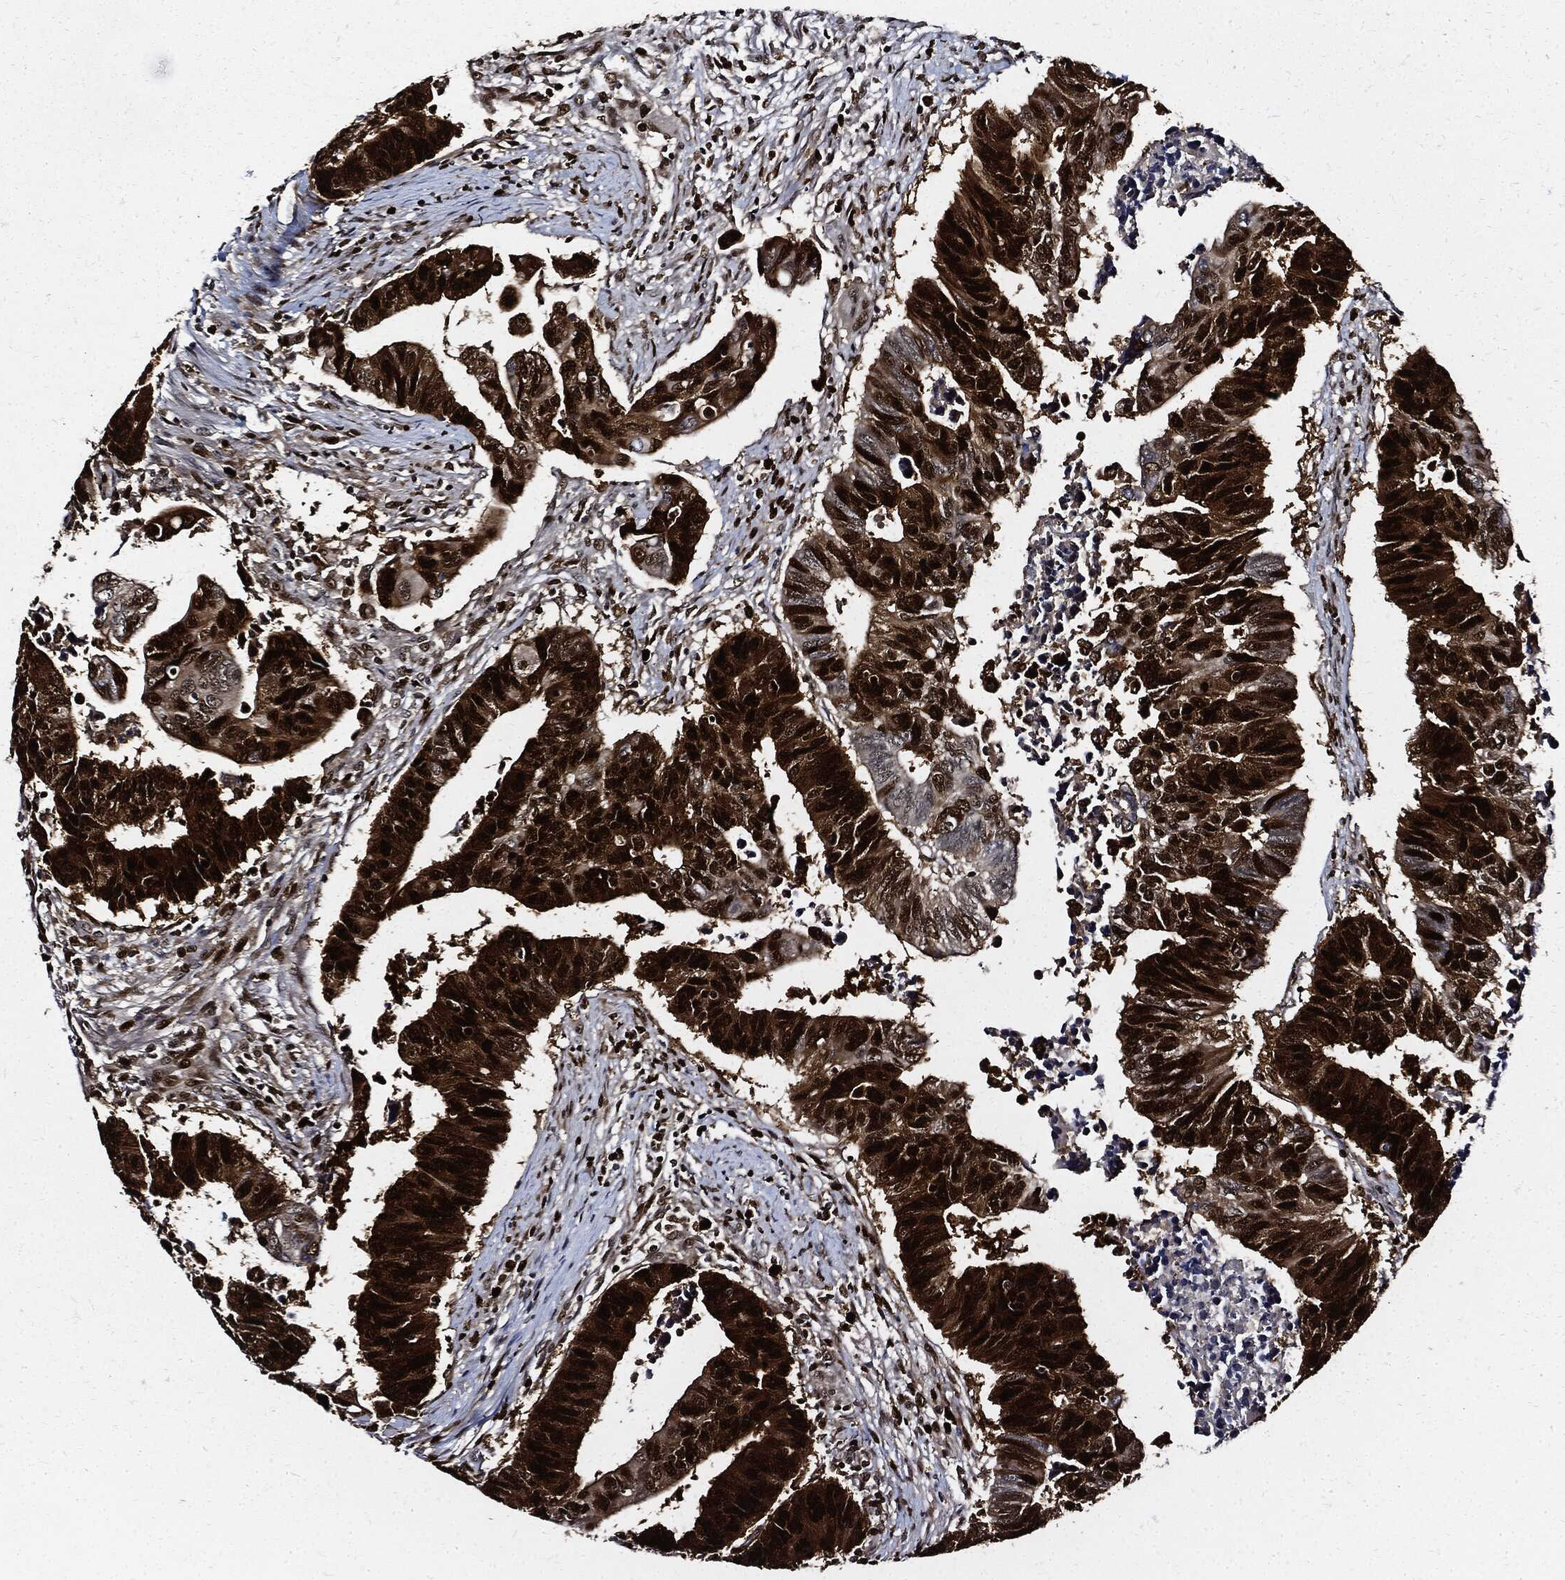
{"staining": {"intensity": "strong", "quantity": ">75%", "location": "nuclear"}, "tissue": "colorectal cancer", "cell_type": "Tumor cells", "image_type": "cancer", "snomed": [{"axis": "morphology", "description": "Adenocarcinoma, NOS"}, {"axis": "topography", "description": "Rectum"}], "caption": "Immunohistochemistry (DAB (3,3'-diaminobenzidine)) staining of human adenocarcinoma (colorectal) exhibits strong nuclear protein positivity in approximately >75% of tumor cells.", "gene": "PCNA", "patient": {"sex": "female", "age": 85}}